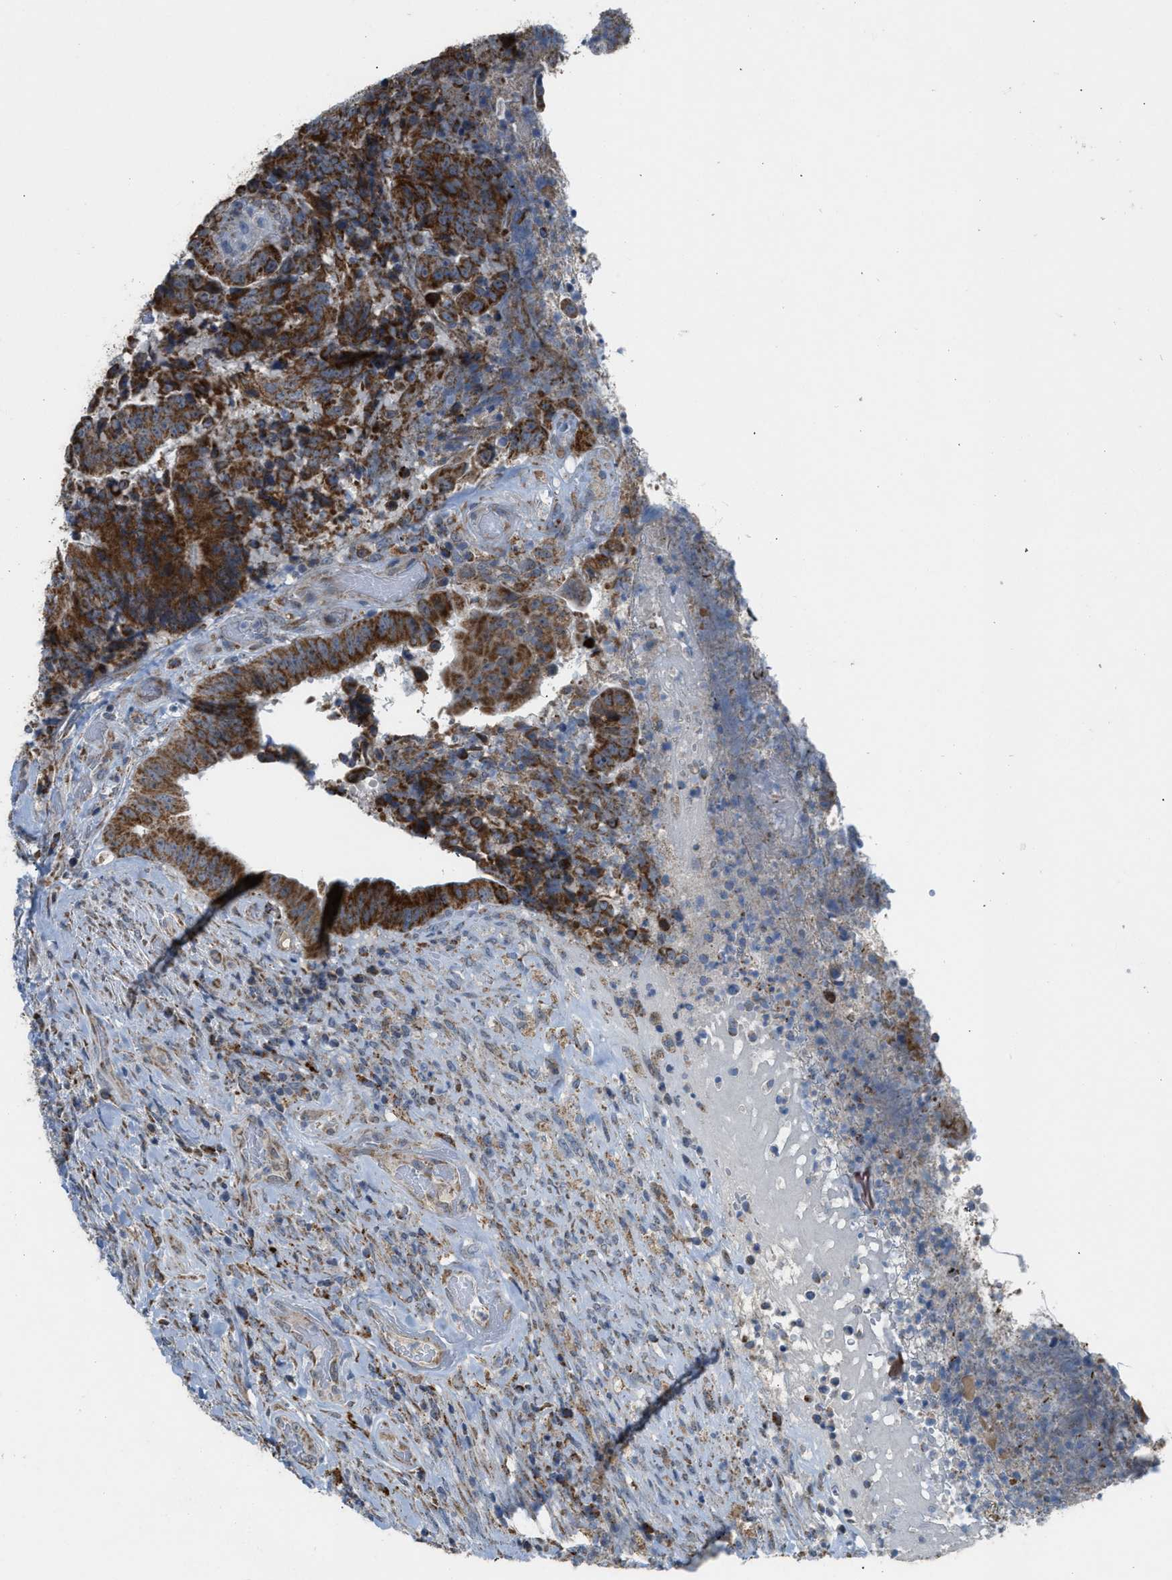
{"staining": {"intensity": "strong", "quantity": ">75%", "location": "cytoplasmic/membranous"}, "tissue": "colorectal cancer", "cell_type": "Tumor cells", "image_type": "cancer", "snomed": [{"axis": "morphology", "description": "Adenocarcinoma, NOS"}, {"axis": "topography", "description": "Rectum"}], "caption": "Protein staining of colorectal cancer (adenocarcinoma) tissue shows strong cytoplasmic/membranous expression in approximately >75% of tumor cells.", "gene": "SMIM20", "patient": {"sex": "male", "age": 72}}